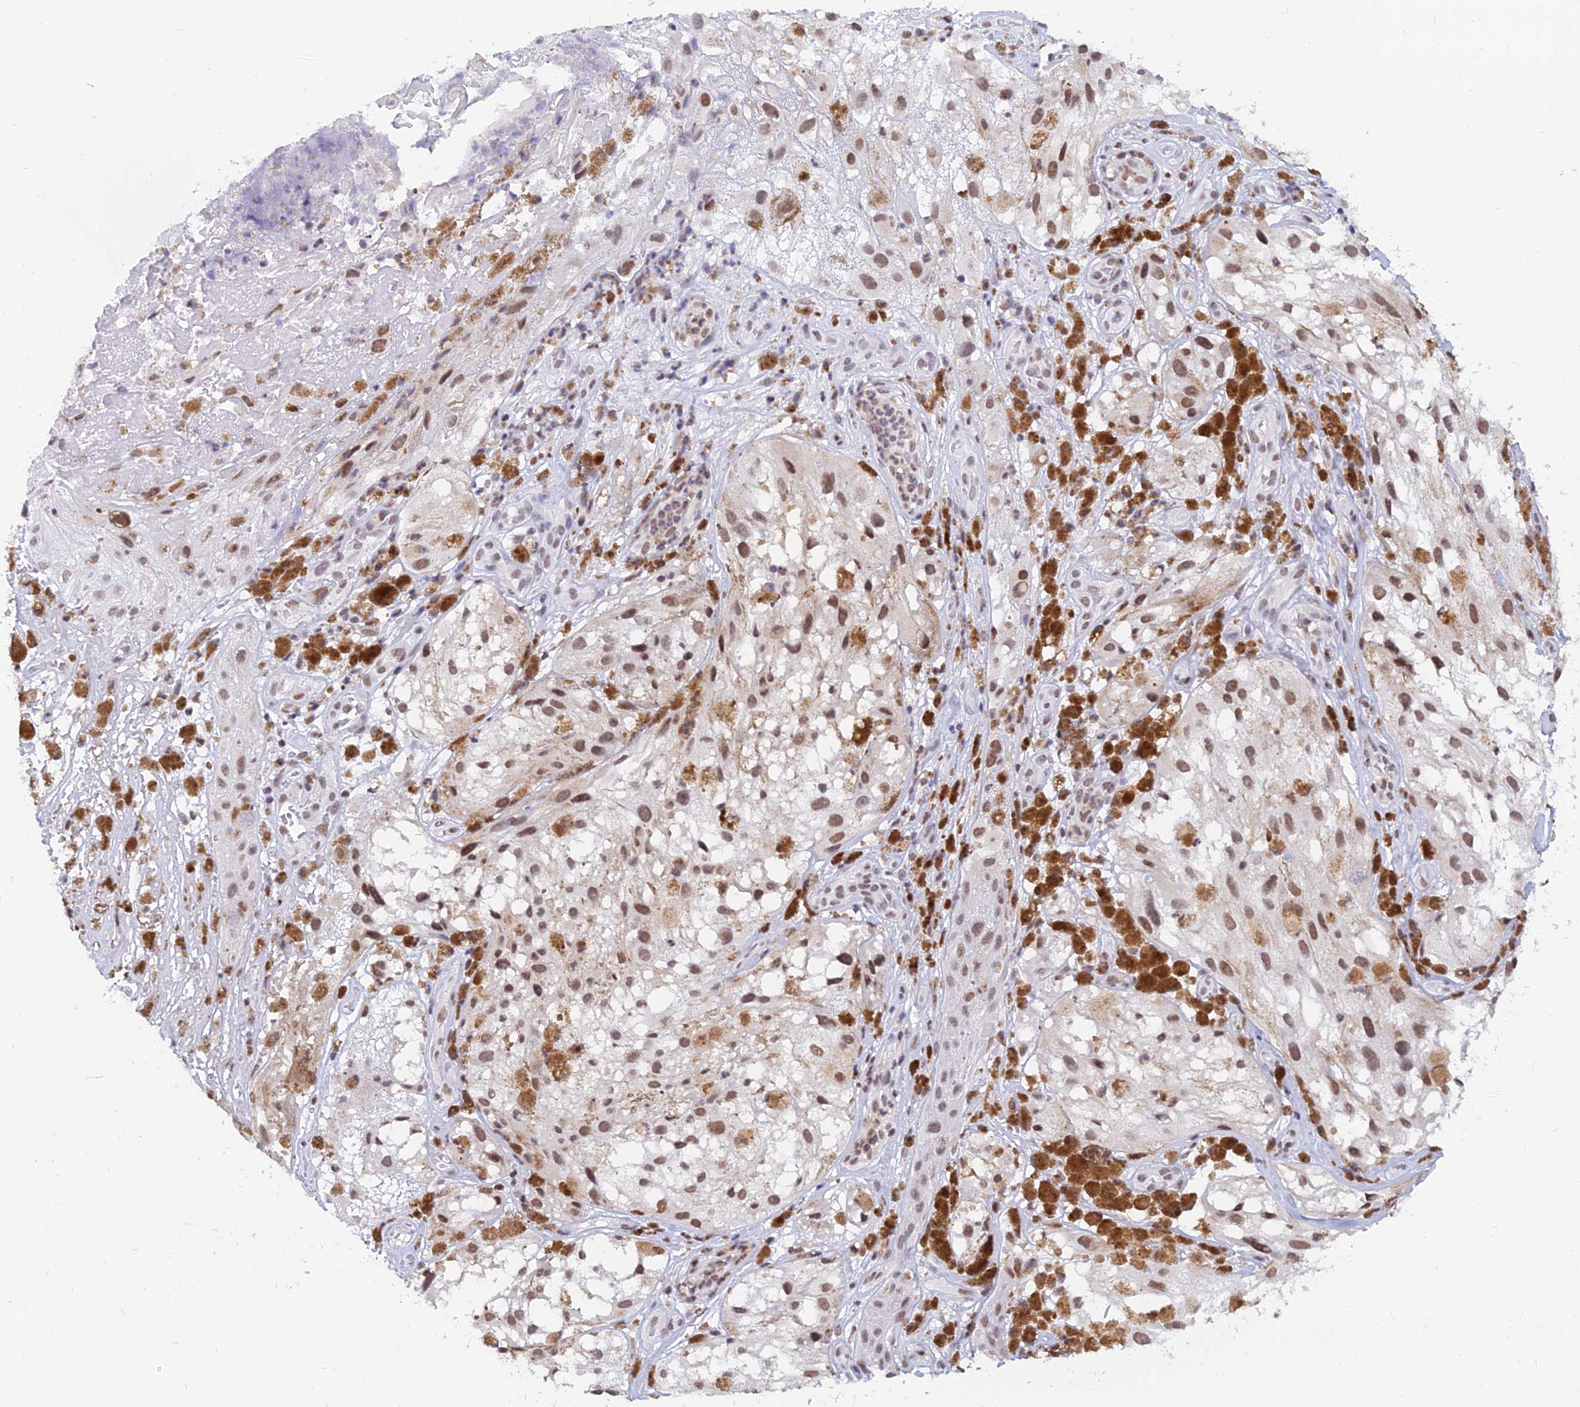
{"staining": {"intensity": "moderate", "quantity": ">75%", "location": "nuclear"}, "tissue": "melanoma", "cell_type": "Tumor cells", "image_type": "cancer", "snomed": [{"axis": "morphology", "description": "Malignant melanoma, NOS"}, {"axis": "topography", "description": "Skin"}], "caption": "Tumor cells reveal moderate nuclear positivity in approximately >75% of cells in malignant melanoma. (DAB = brown stain, brightfield microscopy at high magnification).", "gene": "DPY30", "patient": {"sex": "male", "age": 88}}